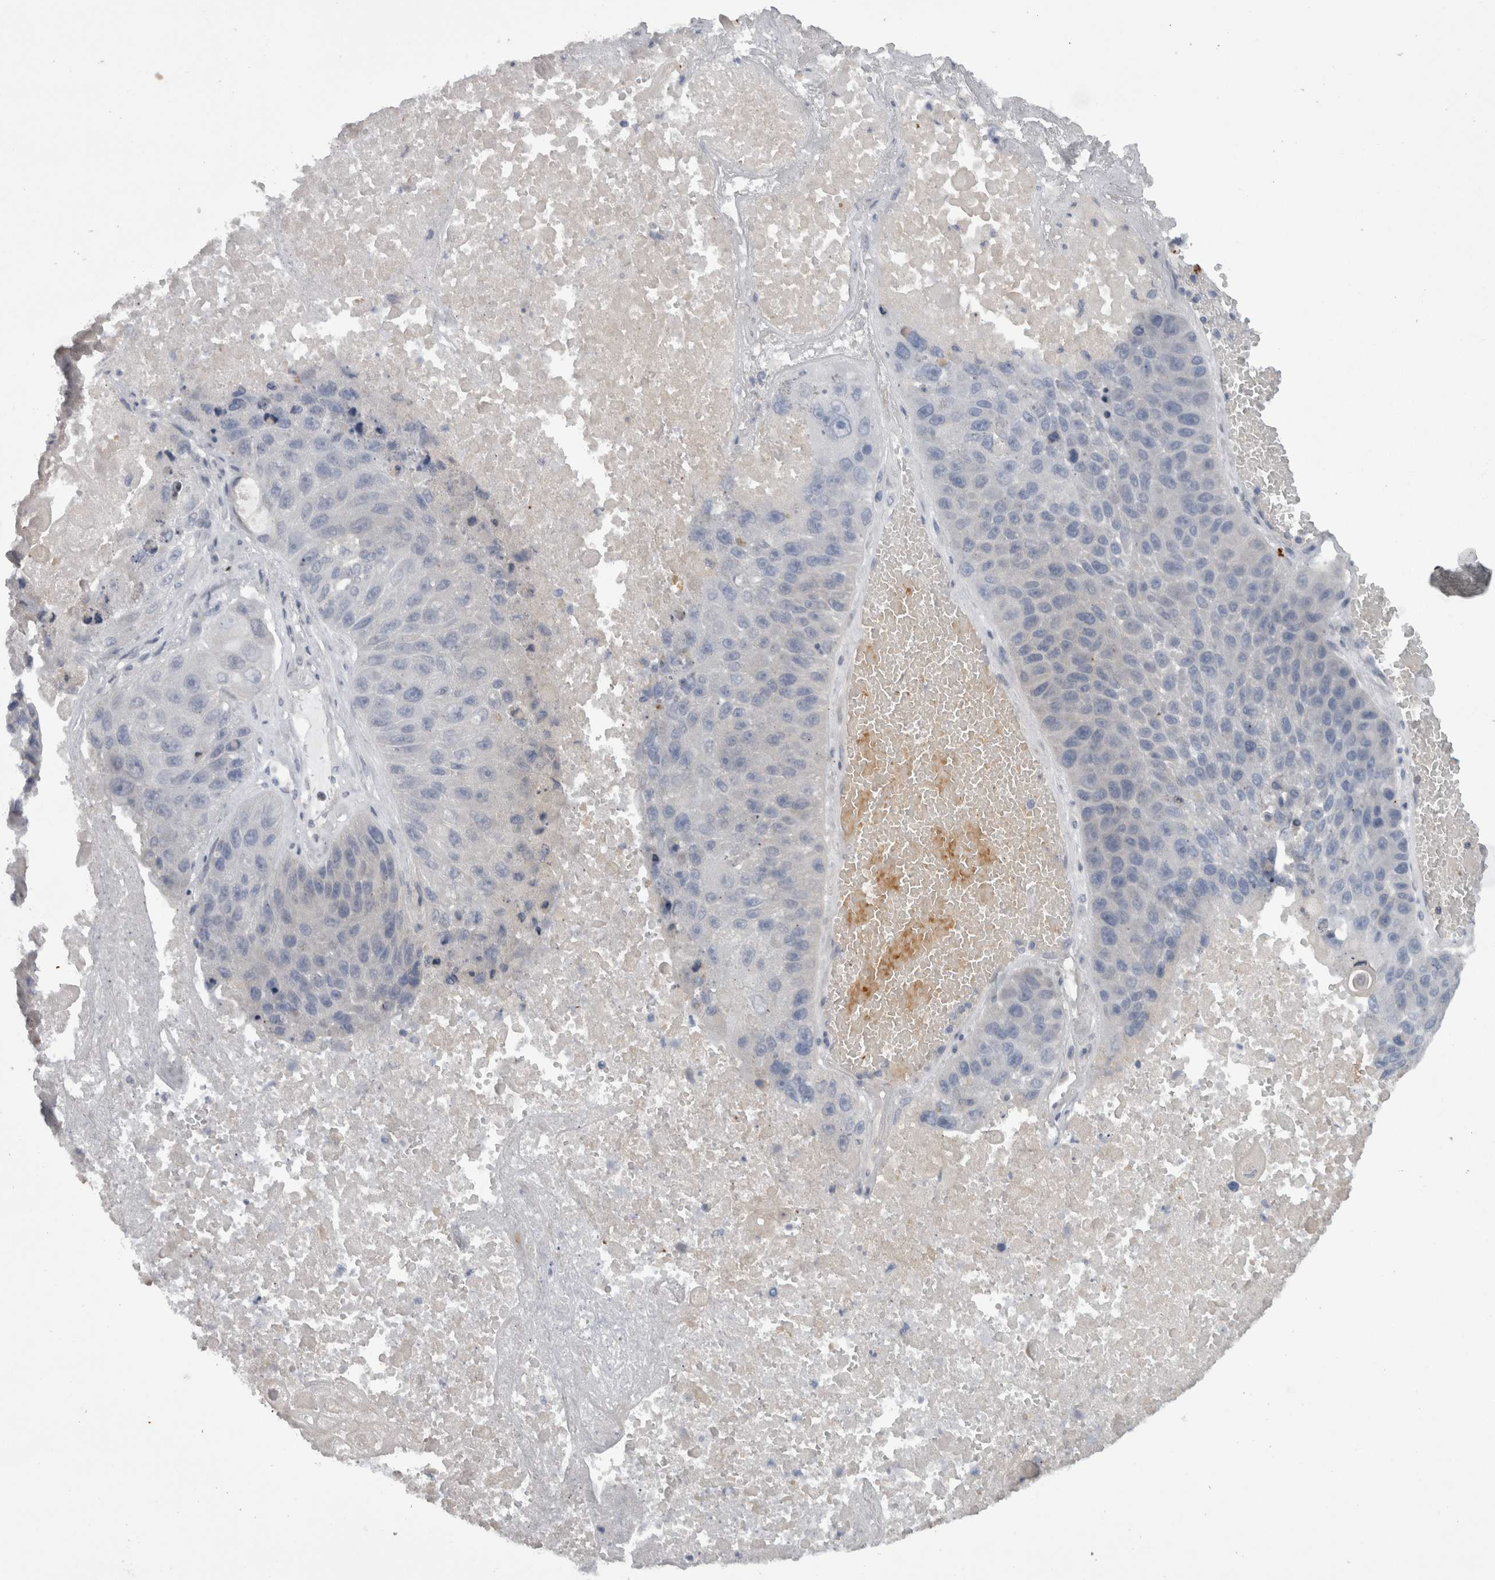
{"staining": {"intensity": "negative", "quantity": "none", "location": "none"}, "tissue": "lung cancer", "cell_type": "Tumor cells", "image_type": "cancer", "snomed": [{"axis": "morphology", "description": "Squamous cell carcinoma, NOS"}, {"axis": "topography", "description": "Lung"}], "caption": "An image of squamous cell carcinoma (lung) stained for a protein demonstrates no brown staining in tumor cells.", "gene": "CAMK2D", "patient": {"sex": "male", "age": 61}}